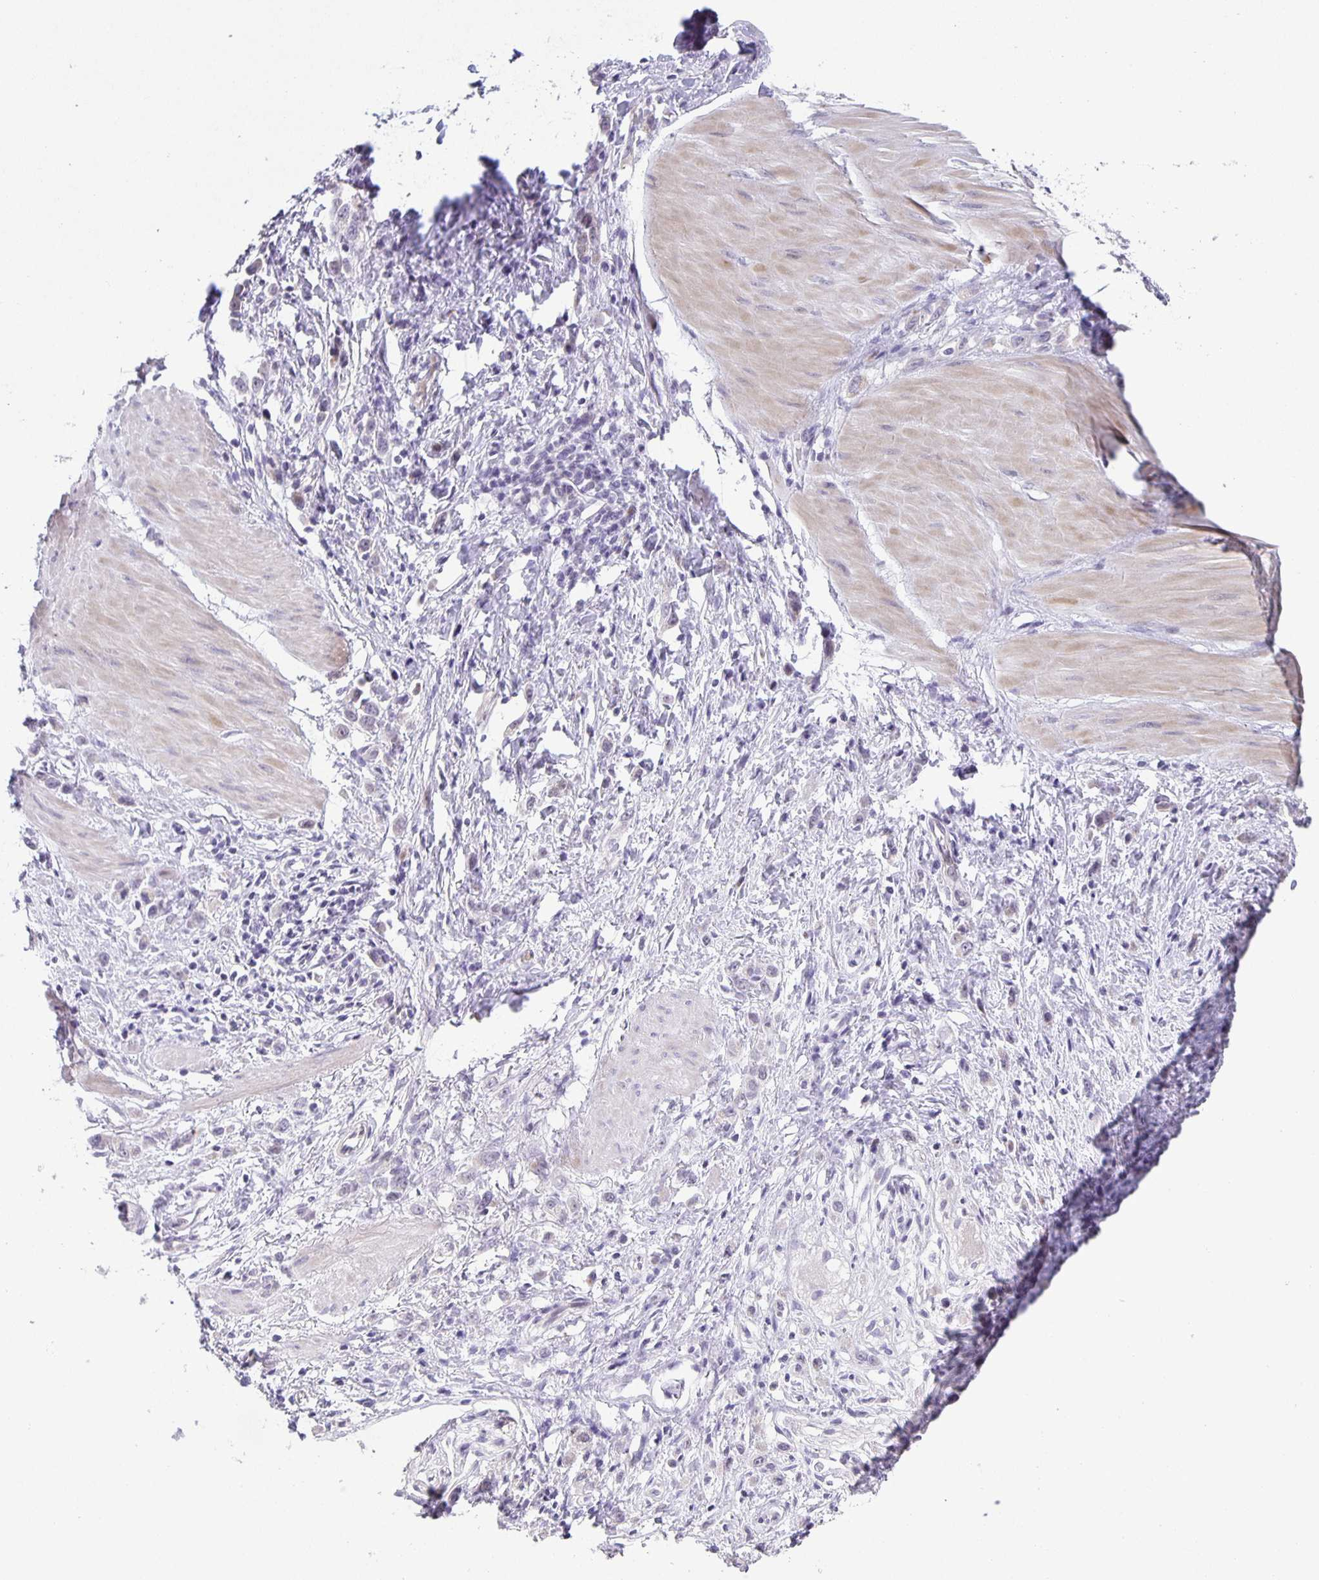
{"staining": {"intensity": "negative", "quantity": "none", "location": "none"}, "tissue": "stomach cancer", "cell_type": "Tumor cells", "image_type": "cancer", "snomed": [{"axis": "morphology", "description": "Adenocarcinoma, NOS"}, {"axis": "topography", "description": "Stomach"}], "caption": "An image of human stomach adenocarcinoma is negative for staining in tumor cells.", "gene": "PHRF1", "patient": {"sex": "male", "age": 47}}